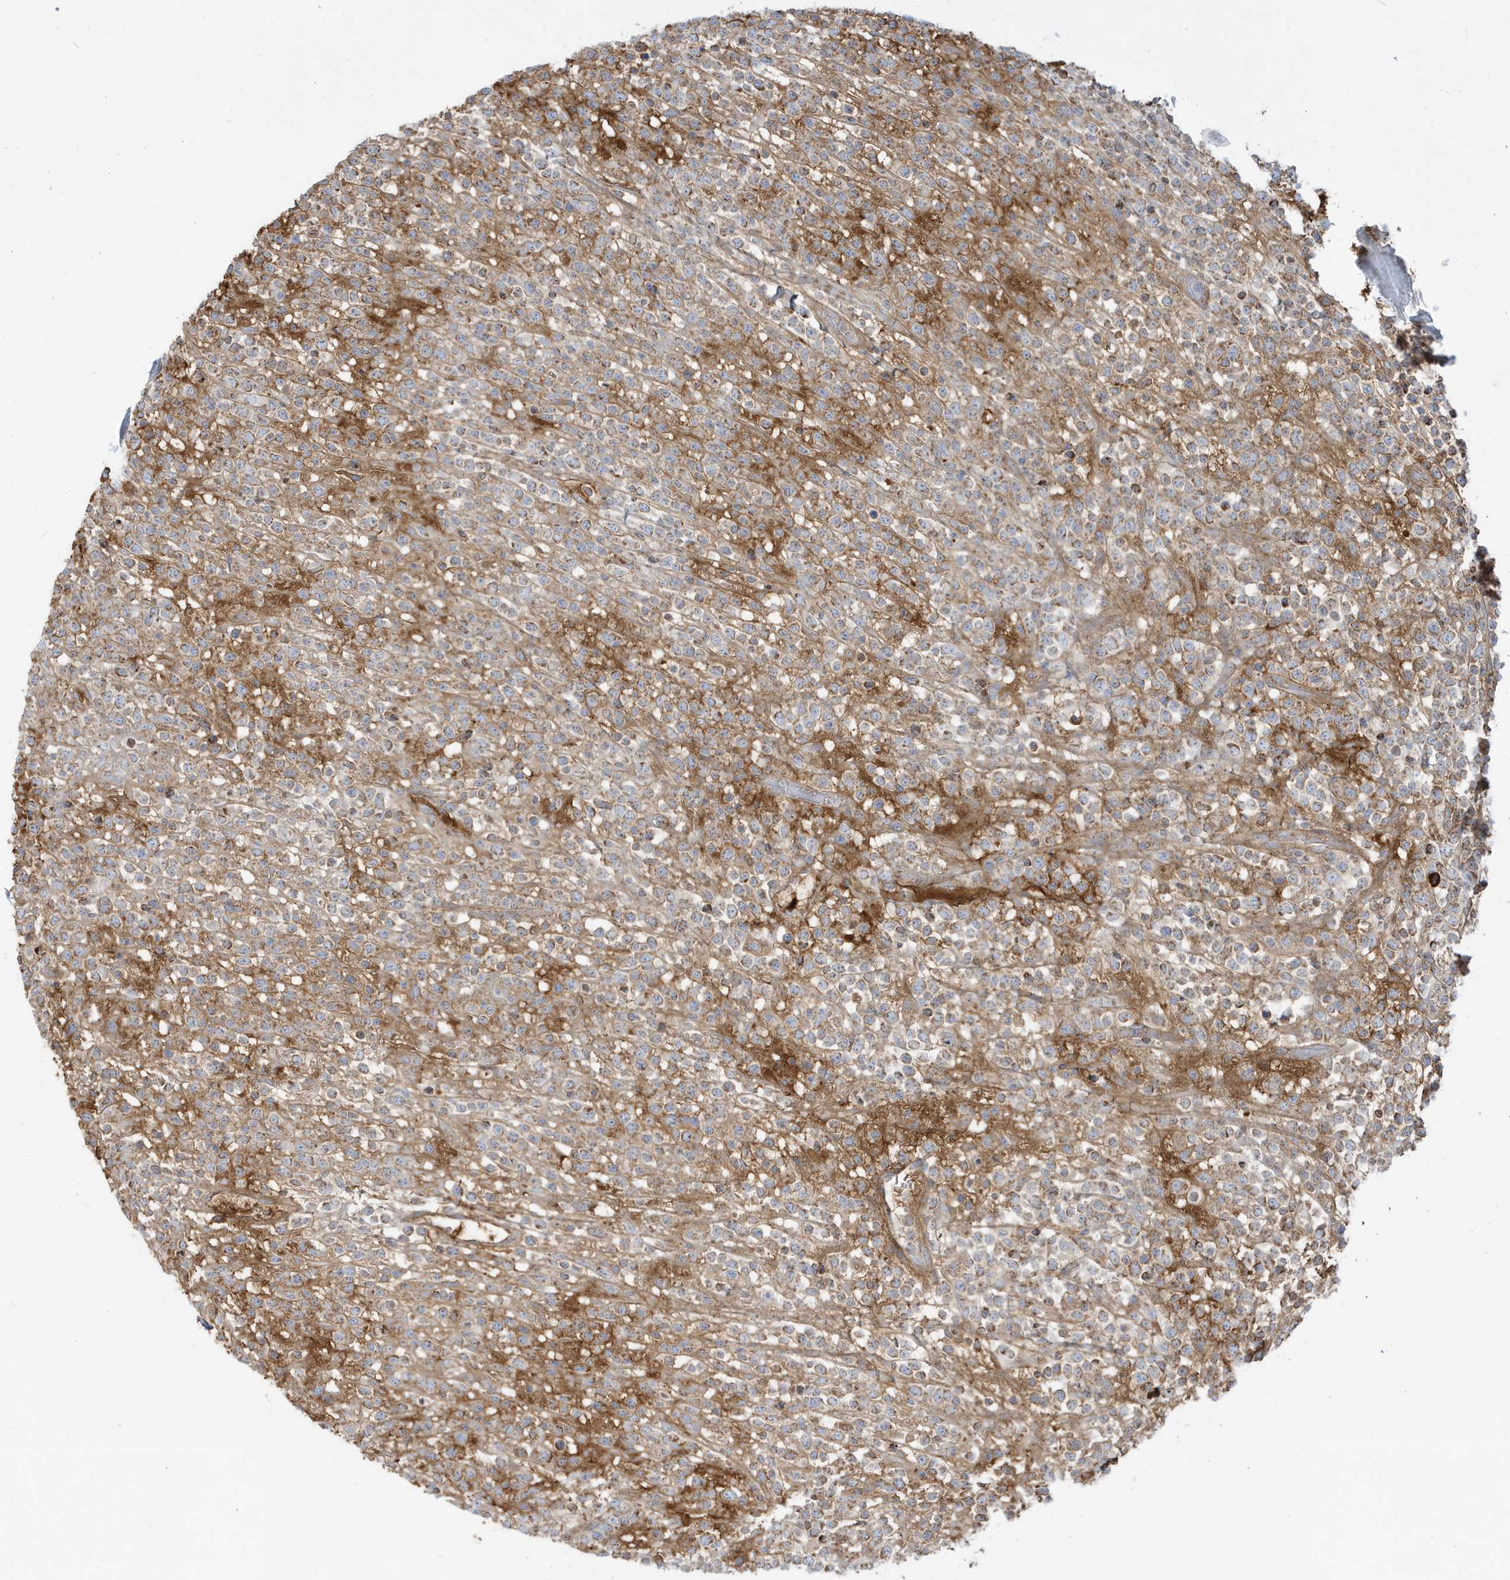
{"staining": {"intensity": "weak", "quantity": "25%-75%", "location": "cytoplasmic/membranous"}, "tissue": "lymphoma", "cell_type": "Tumor cells", "image_type": "cancer", "snomed": [{"axis": "morphology", "description": "Malignant lymphoma, non-Hodgkin's type, High grade"}, {"axis": "topography", "description": "Colon"}], "caption": "Immunohistochemistry (IHC) (DAB) staining of human malignant lymphoma, non-Hodgkin's type (high-grade) shows weak cytoplasmic/membranous protein staining in about 25%-75% of tumor cells.", "gene": "IFT57", "patient": {"sex": "female", "age": 53}}